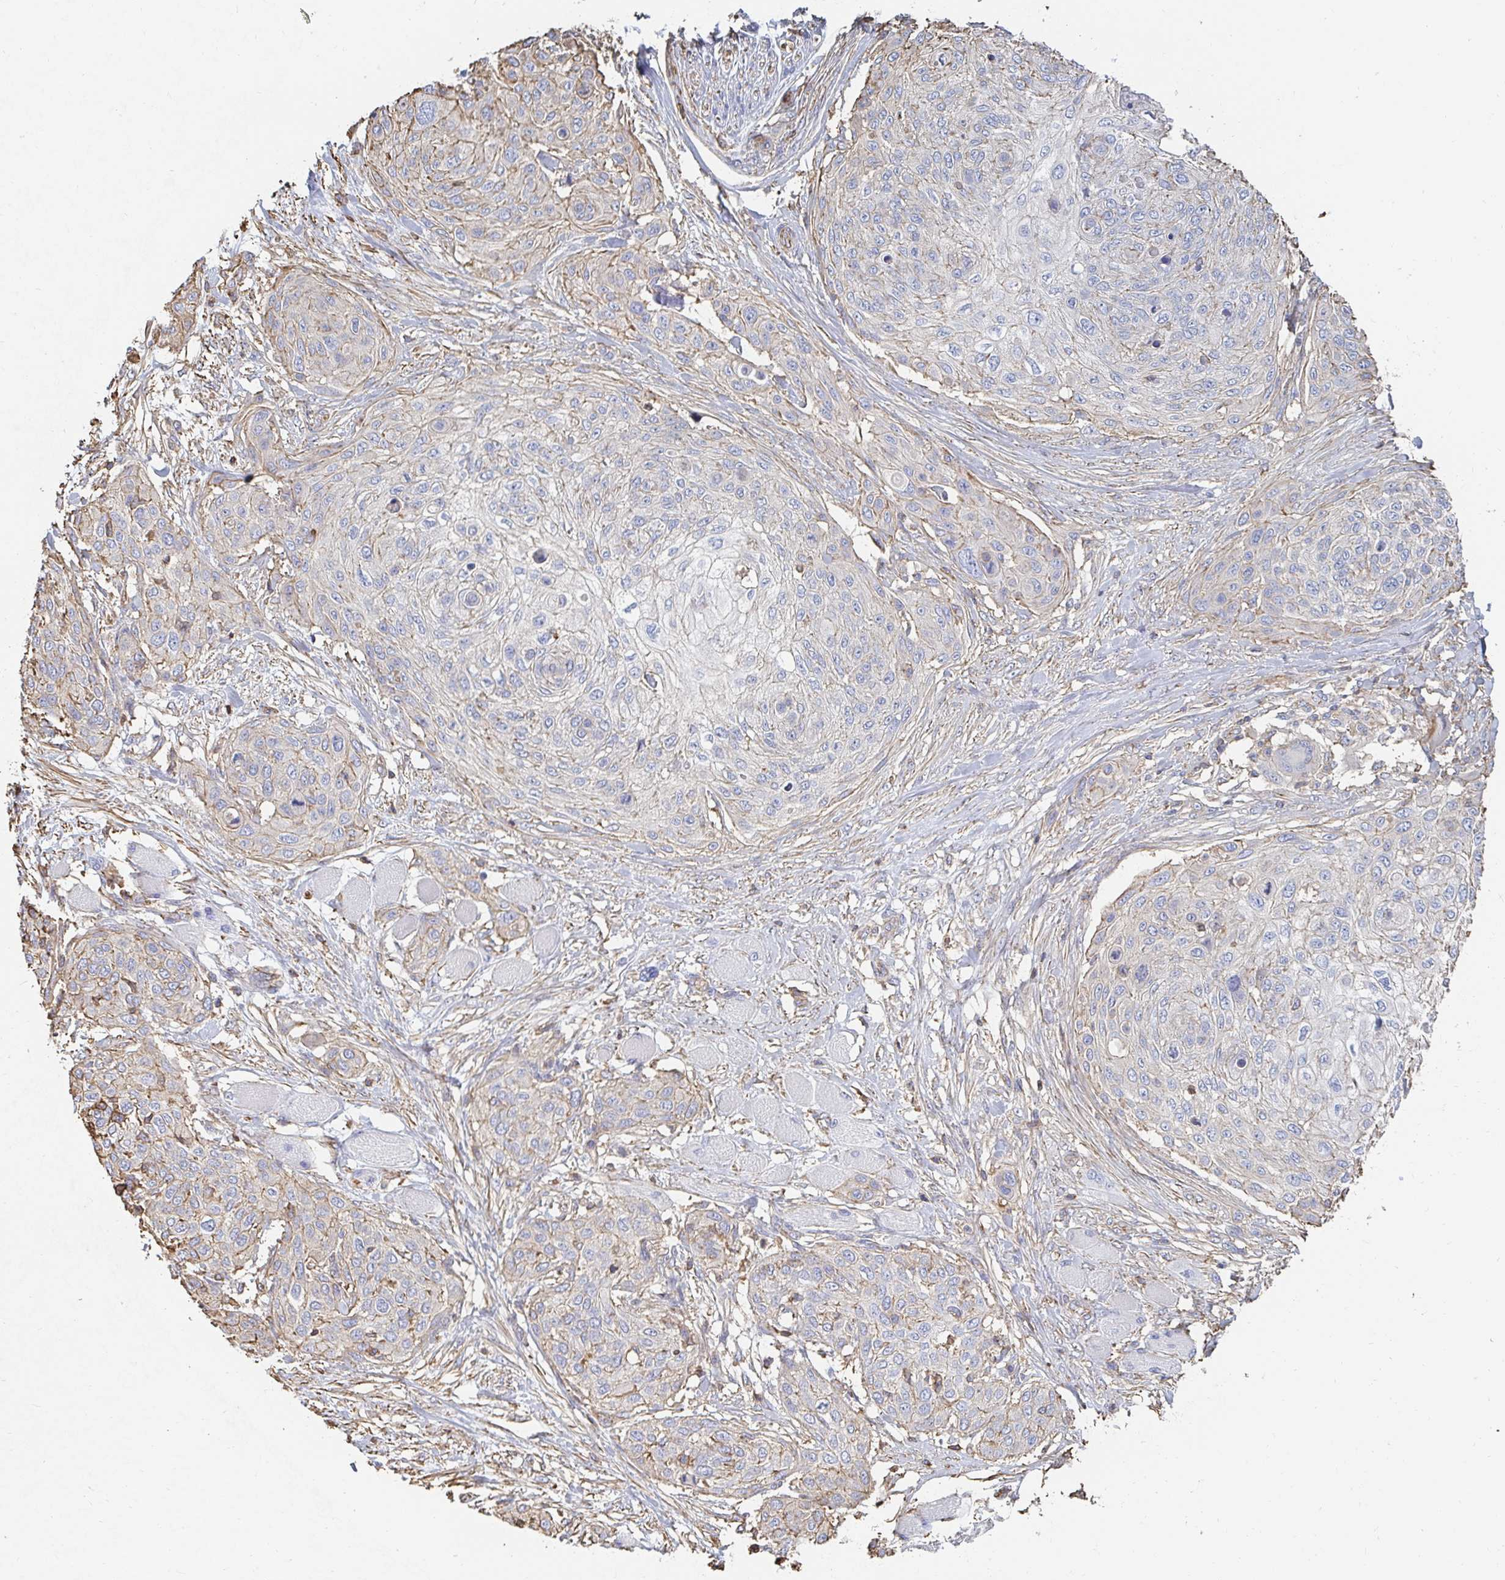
{"staining": {"intensity": "weak", "quantity": "<25%", "location": "cytoplasmic/membranous"}, "tissue": "skin cancer", "cell_type": "Tumor cells", "image_type": "cancer", "snomed": [{"axis": "morphology", "description": "Squamous cell carcinoma, NOS"}, {"axis": "topography", "description": "Skin"}], "caption": "Histopathology image shows no significant protein positivity in tumor cells of skin cancer.", "gene": "PTPN14", "patient": {"sex": "female", "age": 87}}